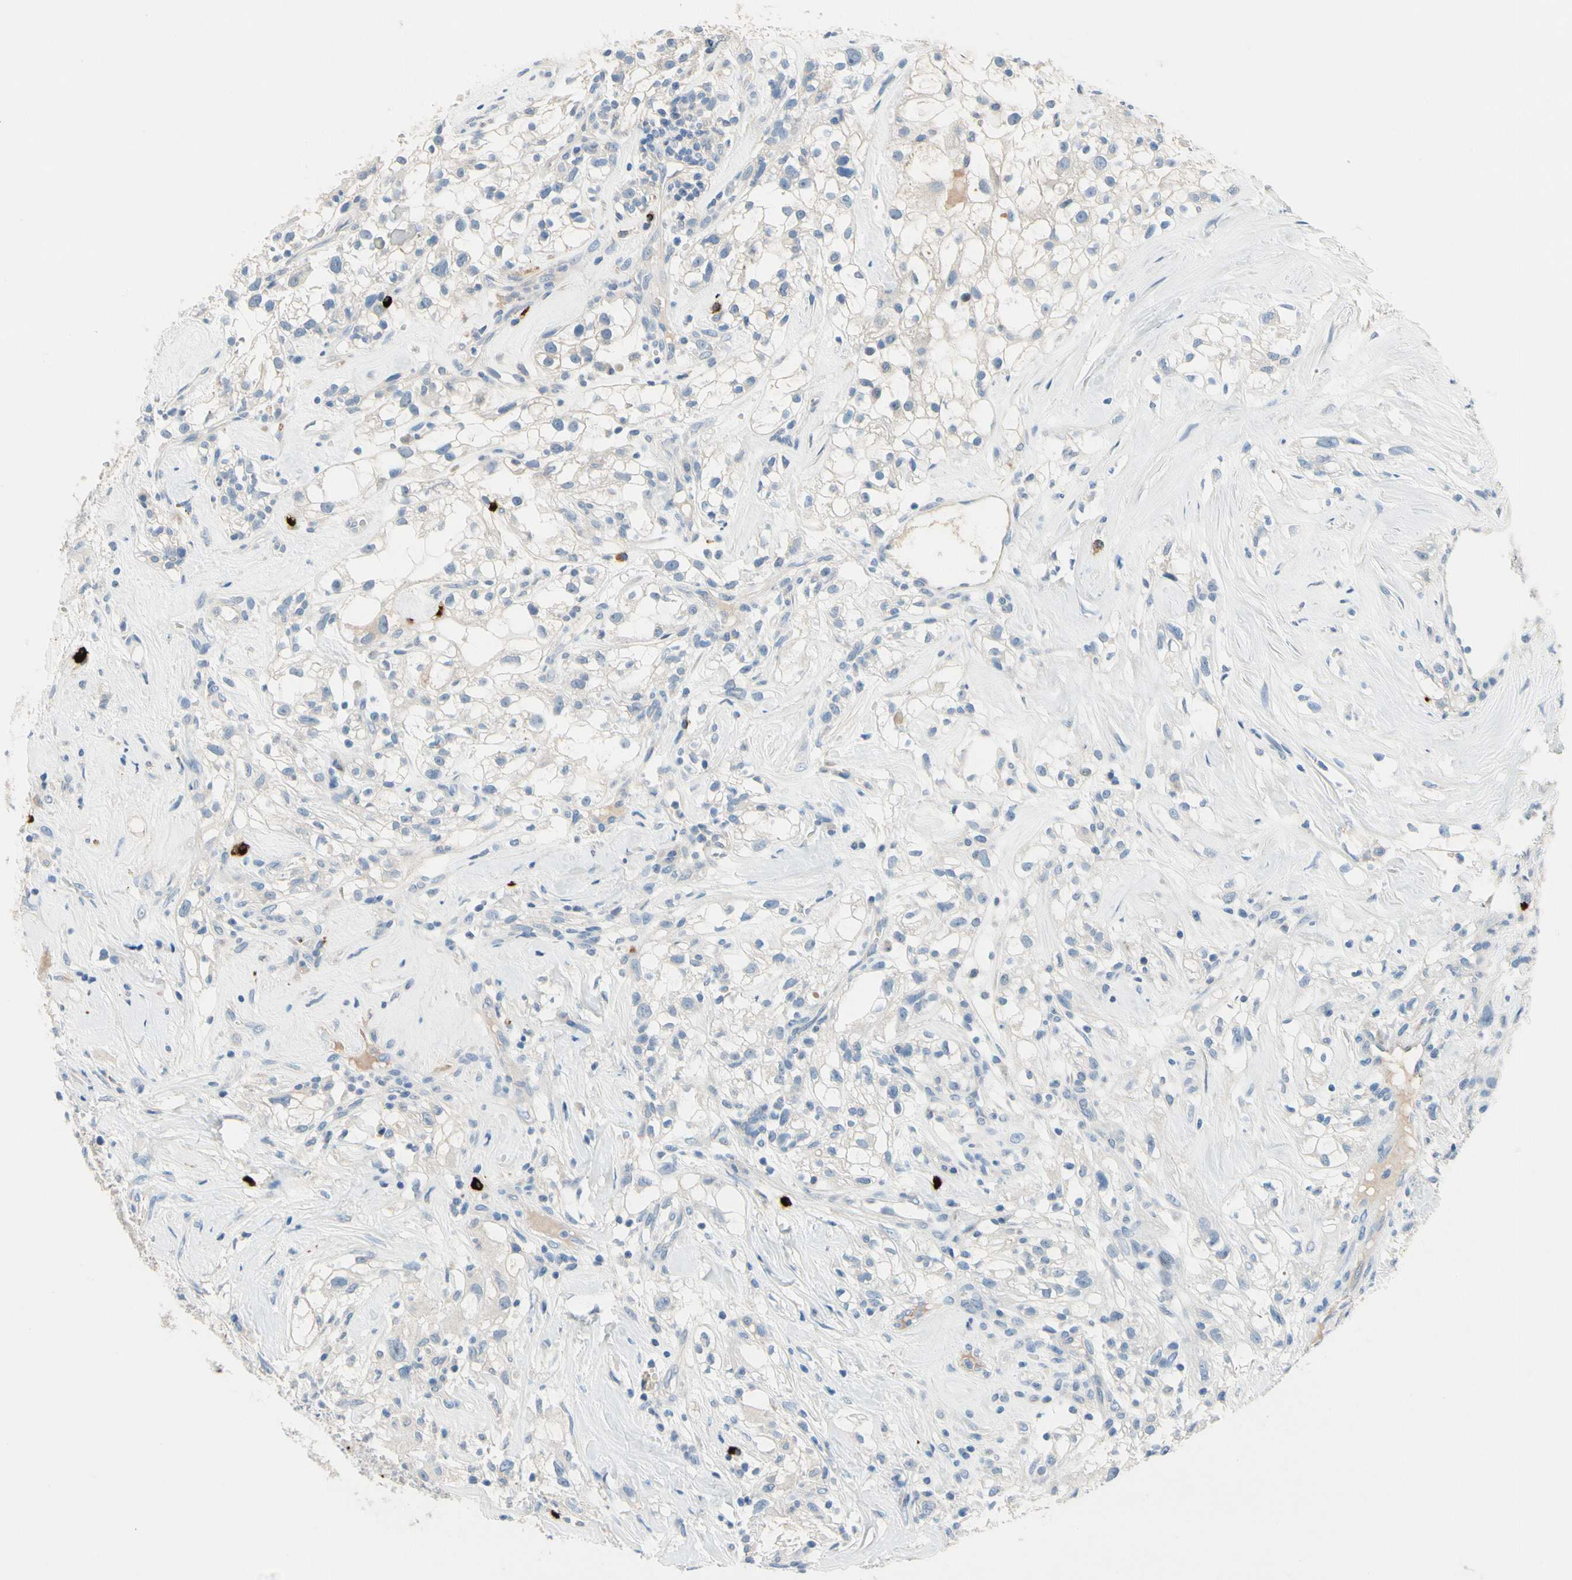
{"staining": {"intensity": "negative", "quantity": "none", "location": "none"}, "tissue": "renal cancer", "cell_type": "Tumor cells", "image_type": "cancer", "snomed": [{"axis": "morphology", "description": "Adenocarcinoma, NOS"}, {"axis": "topography", "description": "Kidney"}], "caption": "High power microscopy histopathology image of an immunohistochemistry (IHC) photomicrograph of renal cancer (adenocarcinoma), revealing no significant positivity in tumor cells.", "gene": "CPA3", "patient": {"sex": "female", "age": 60}}